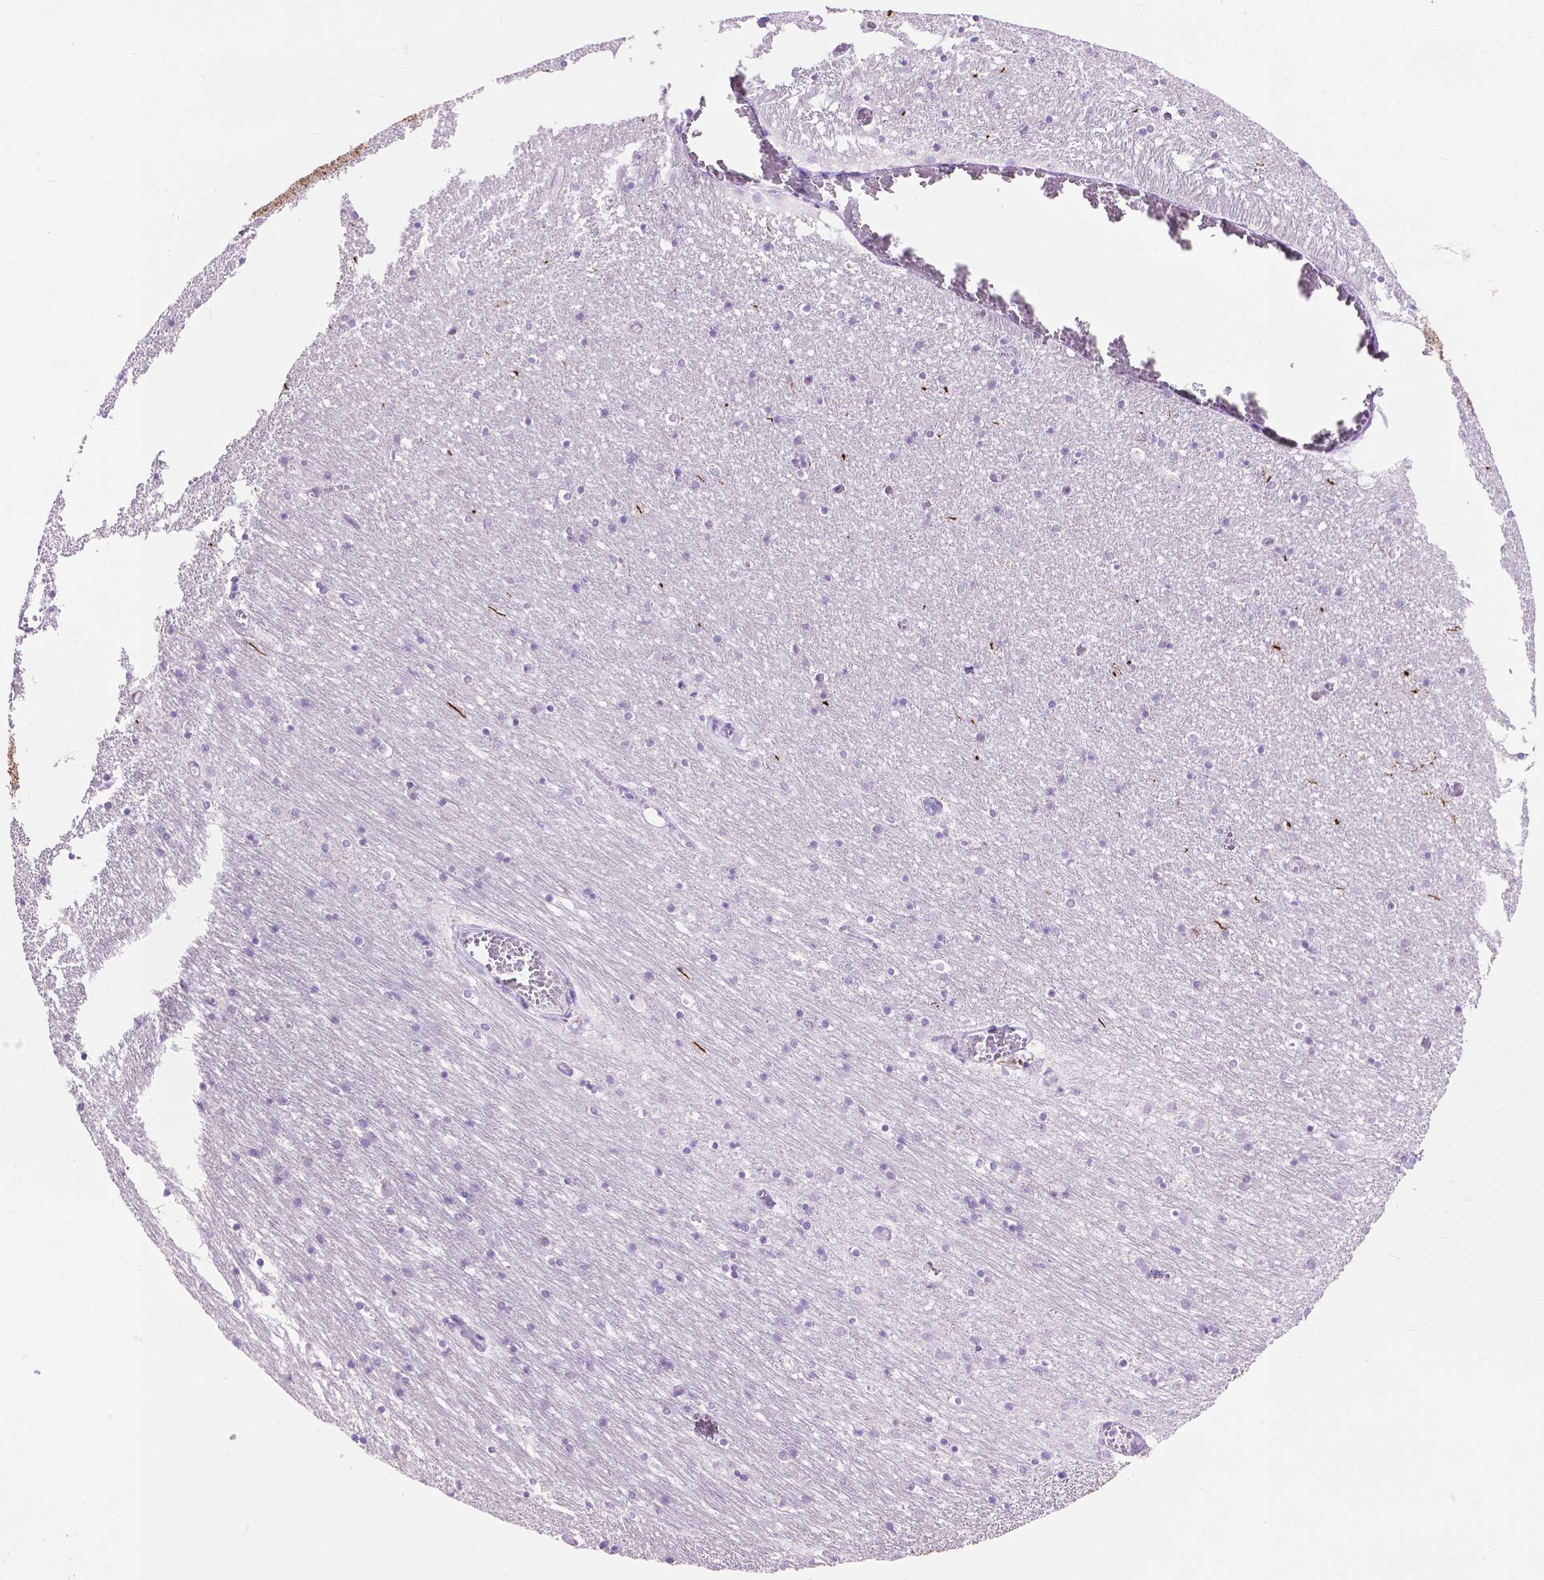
{"staining": {"intensity": "negative", "quantity": "none", "location": "none"}, "tissue": "caudate", "cell_type": "Glial cells", "image_type": "normal", "snomed": [{"axis": "morphology", "description": "Normal tissue, NOS"}, {"axis": "topography", "description": "Lateral ventricle wall"}, {"axis": "topography", "description": "Hippocampus"}], "caption": "This is a micrograph of IHC staining of benign caudate, which shows no expression in glial cells. (Stains: DAB IHC with hematoxylin counter stain, Microscopy: brightfield microscopy at high magnification).", "gene": "TH", "patient": {"sex": "female", "age": 63}}